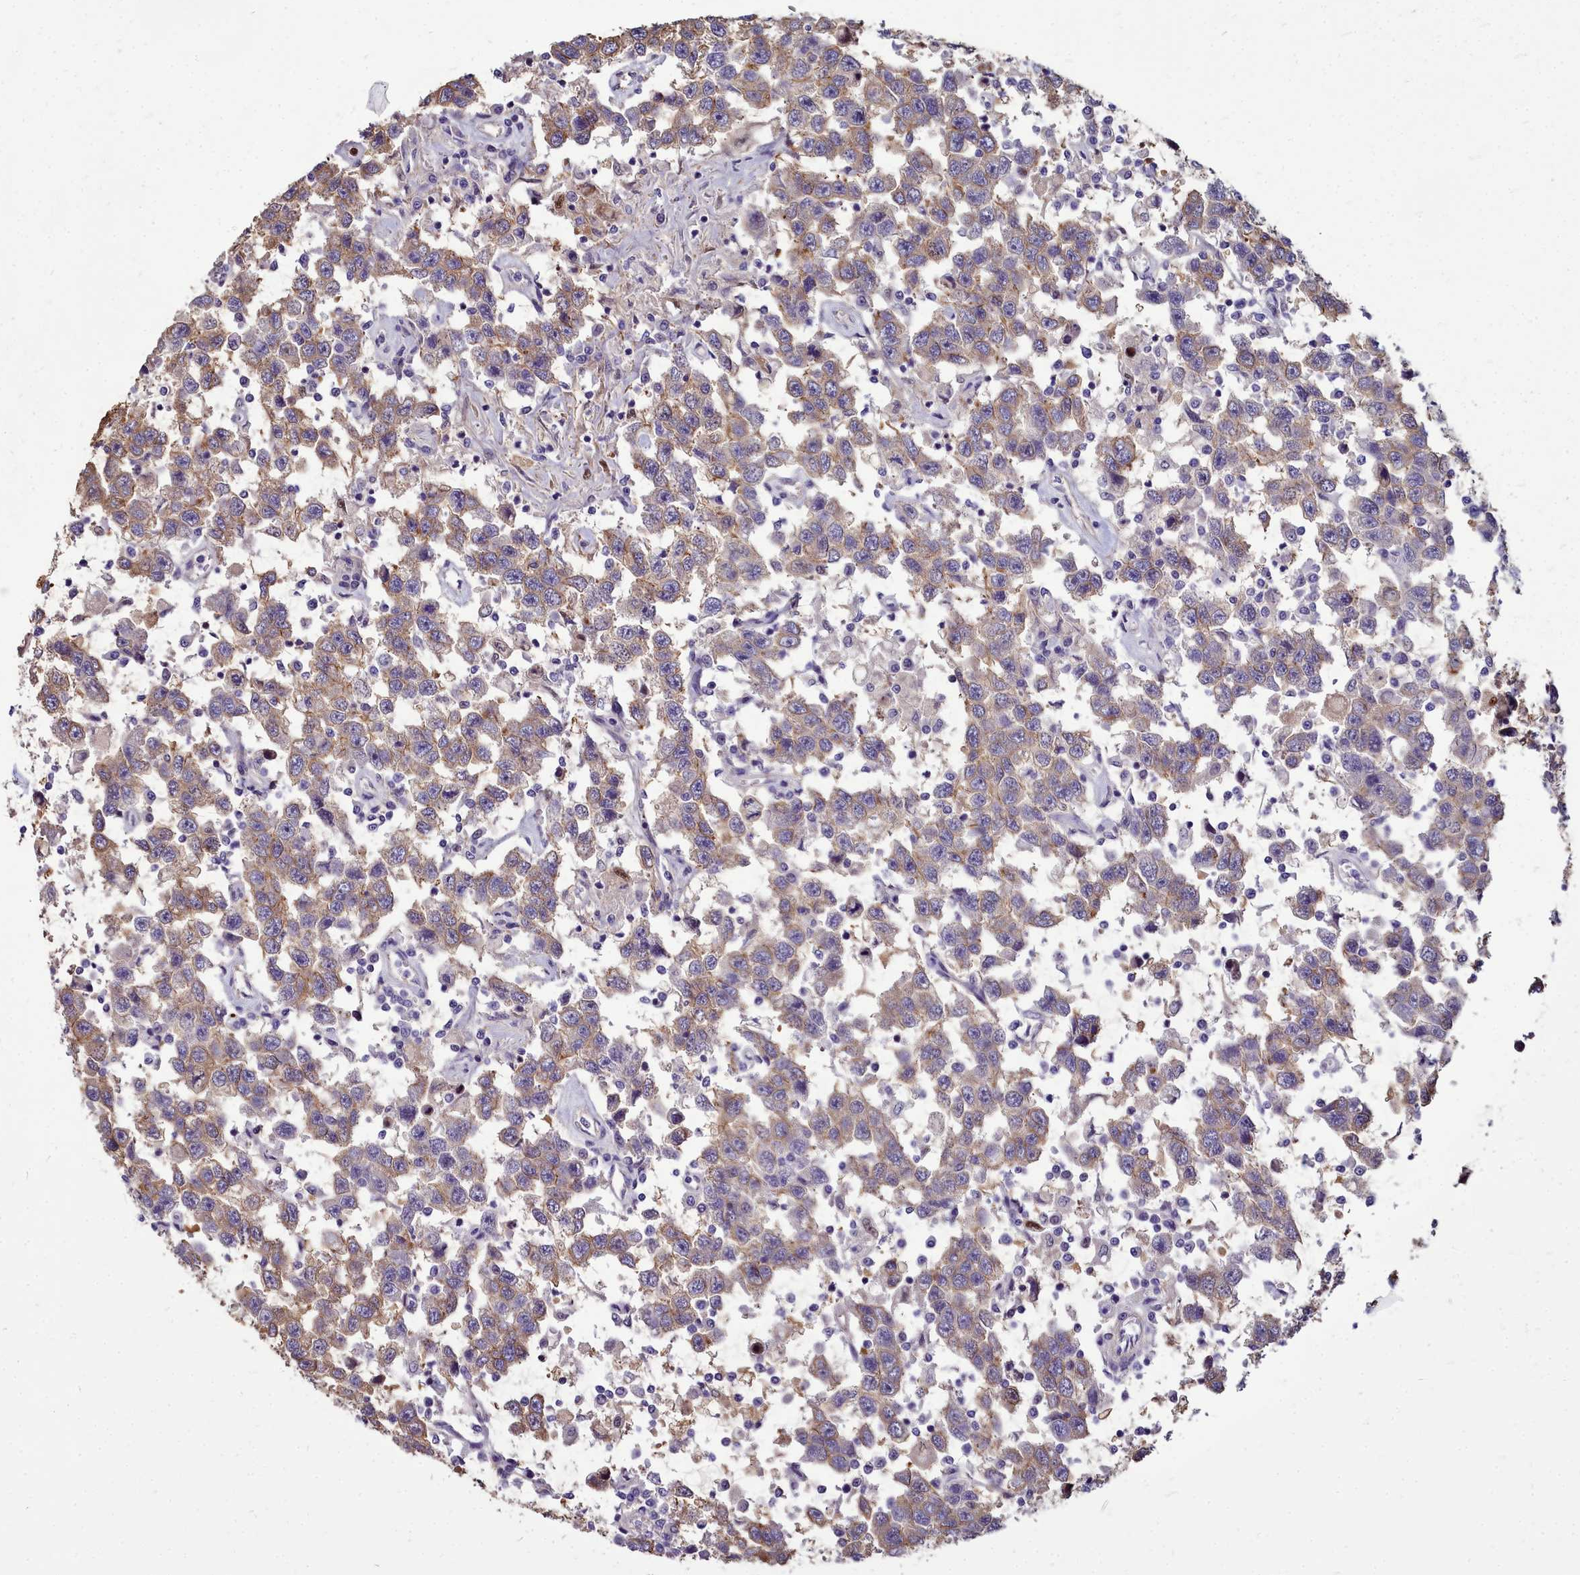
{"staining": {"intensity": "weak", "quantity": ">75%", "location": "cytoplasmic/membranous"}, "tissue": "testis cancer", "cell_type": "Tumor cells", "image_type": "cancer", "snomed": [{"axis": "morphology", "description": "Seminoma, NOS"}, {"axis": "topography", "description": "Testis"}], "caption": "An image showing weak cytoplasmic/membranous expression in about >75% of tumor cells in testis seminoma, as visualized by brown immunohistochemical staining.", "gene": "TTC5", "patient": {"sex": "male", "age": 41}}